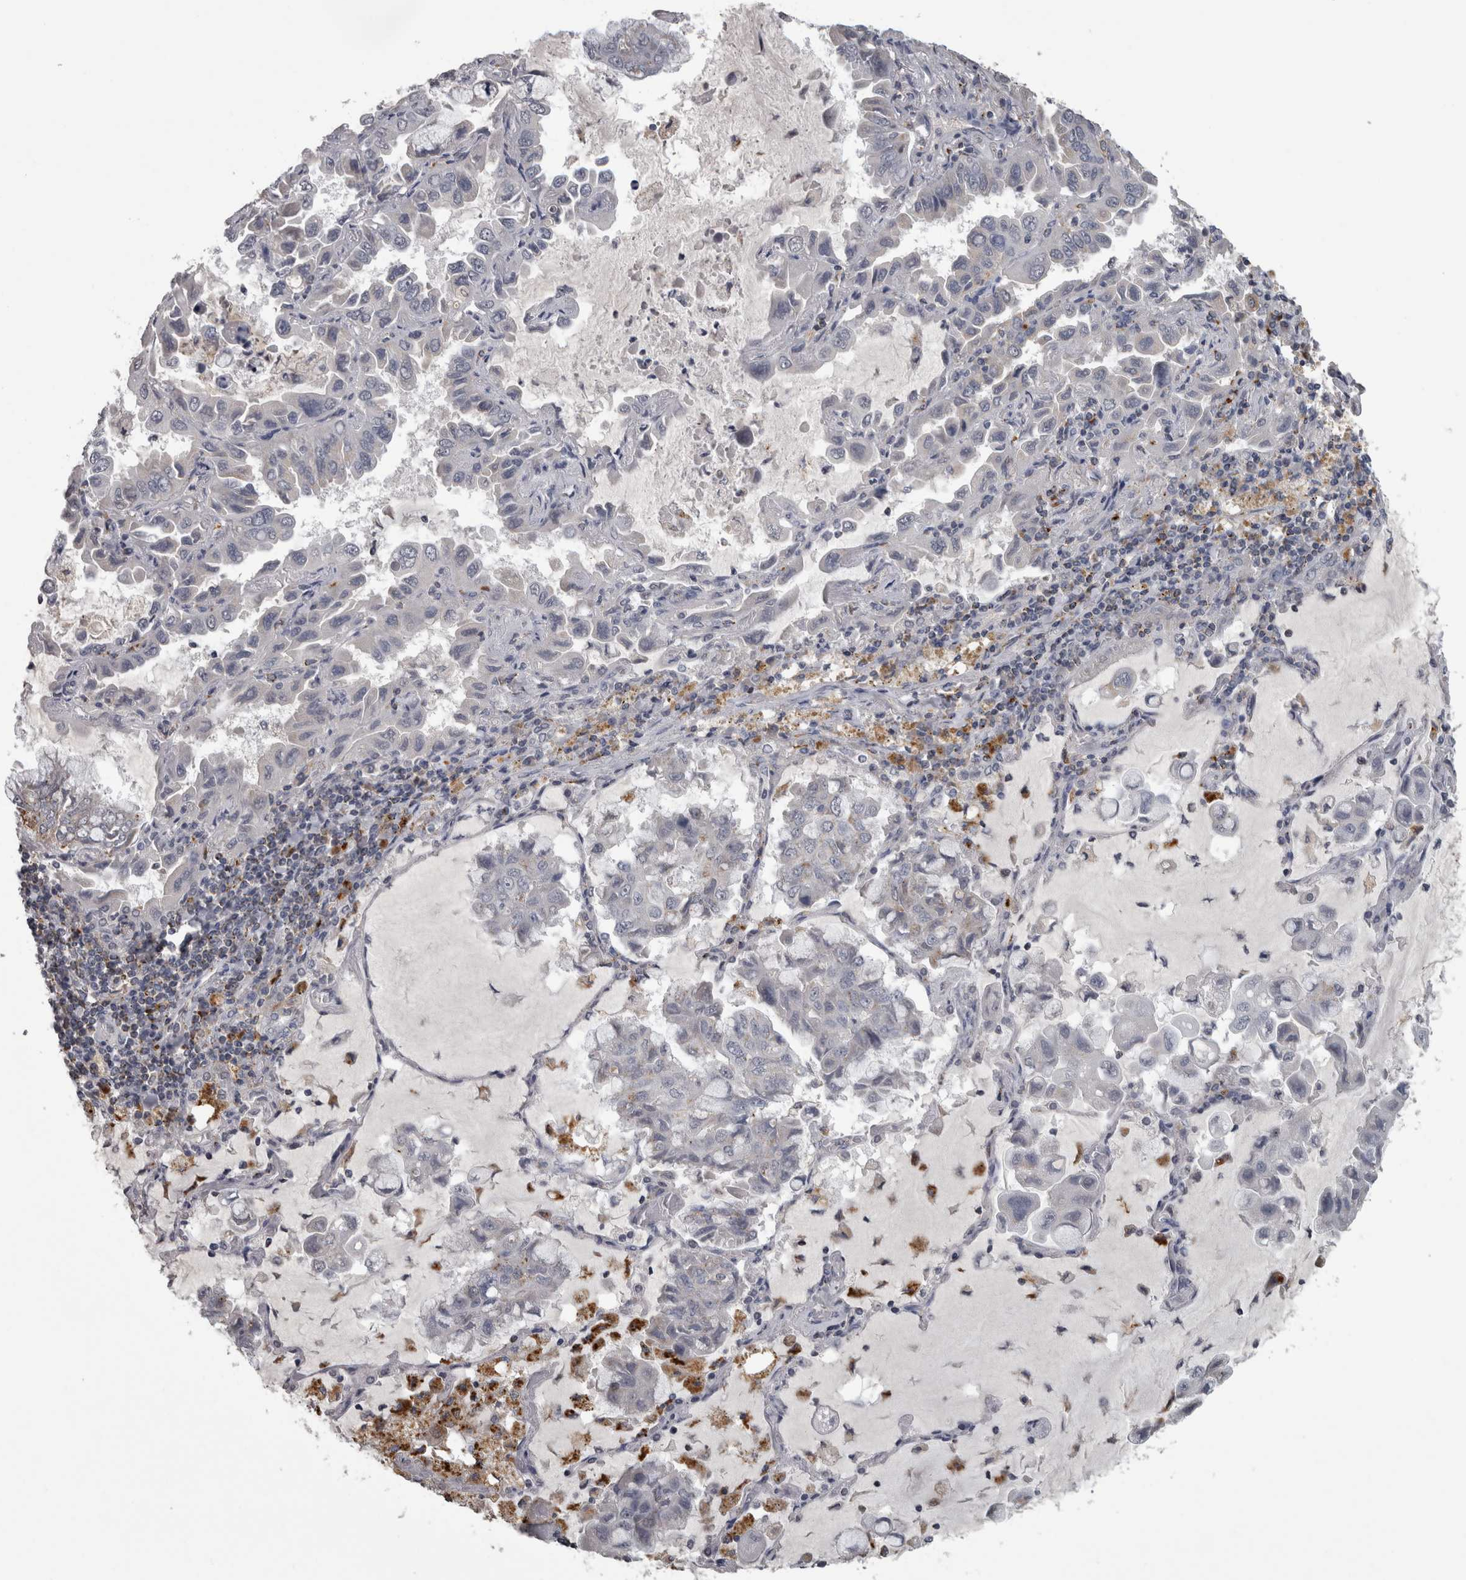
{"staining": {"intensity": "negative", "quantity": "none", "location": "none"}, "tissue": "lung cancer", "cell_type": "Tumor cells", "image_type": "cancer", "snomed": [{"axis": "morphology", "description": "Adenocarcinoma, NOS"}, {"axis": "topography", "description": "Lung"}], "caption": "Lung cancer stained for a protein using immunohistochemistry reveals no expression tumor cells.", "gene": "NAAA", "patient": {"sex": "male", "age": 64}}